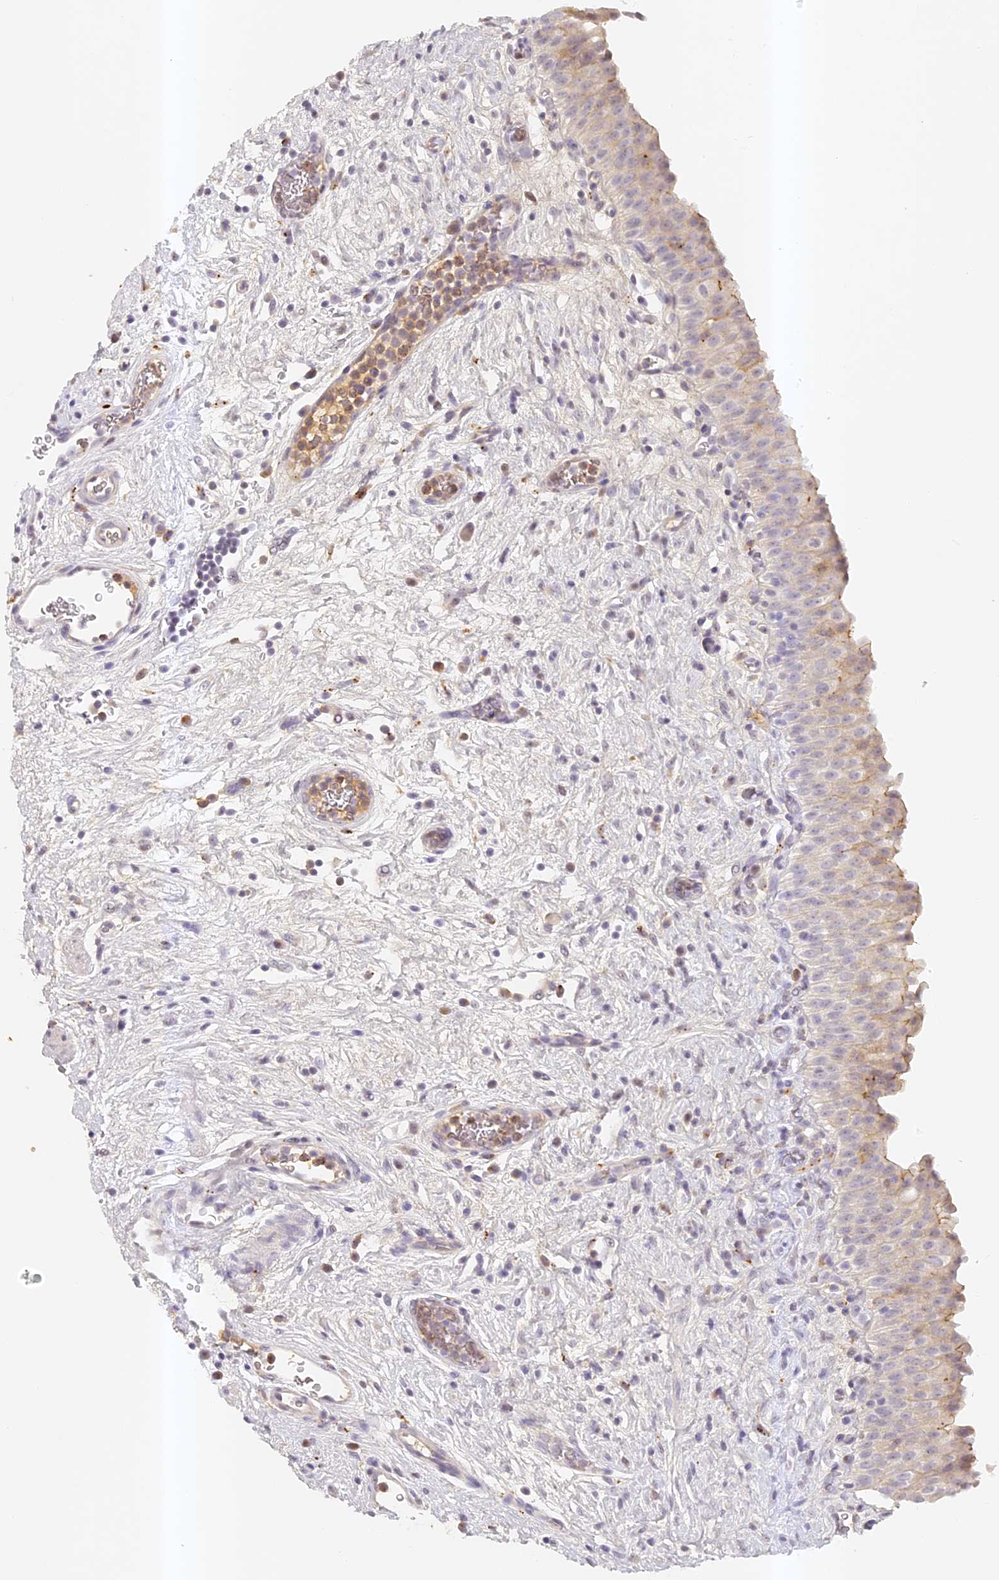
{"staining": {"intensity": "moderate", "quantity": "<25%", "location": "cytoplasmic/membranous"}, "tissue": "urinary bladder", "cell_type": "Urothelial cells", "image_type": "normal", "snomed": [{"axis": "morphology", "description": "Normal tissue, NOS"}, {"axis": "topography", "description": "Urinary bladder"}], "caption": "This is a micrograph of IHC staining of unremarkable urinary bladder, which shows moderate positivity in the cytoplasmic/membranous of urothelial cells.", "gene": "ELL3", "patient": {"sex": "male", "age": 82}}